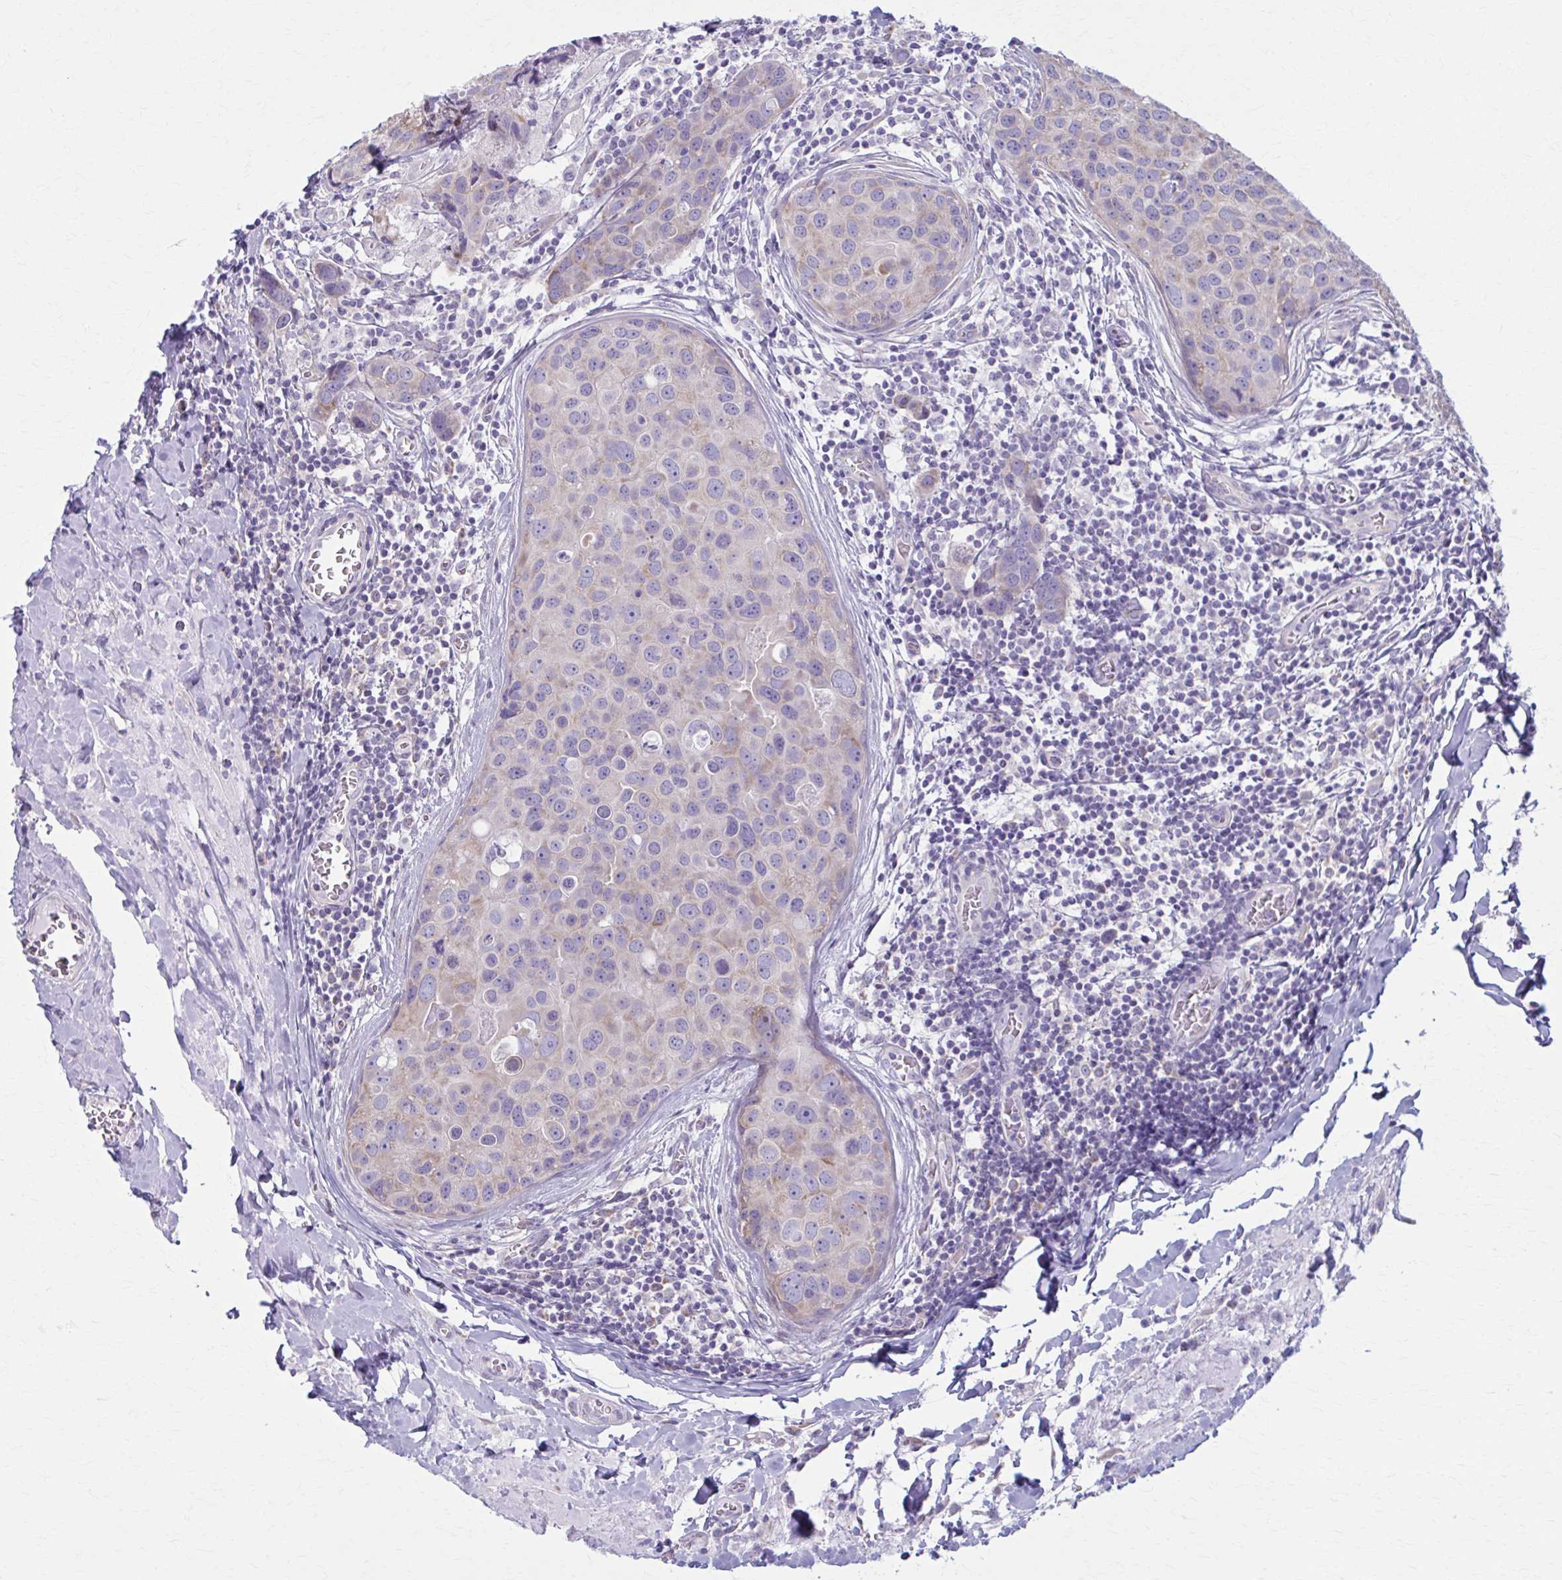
{"staining": {"intensity": "weak", "quantity": "<25%", "location": "cytoplasmic/membranous"}, "tissue": "breast cancer", "cell_type": "Tumor cells", "image_type": "cancer", "snomed": [{"axis": "morphology", "description": "Duct carcinoma"}, {"axis": "topography", "description": "Breast"}], "caption": "The image demonstrates no significant staining in tumor cells of infiltrating ductal carcinoma (breast).", "gene": "PRKRA", "patient": {"sex": "female", "age": 24}}